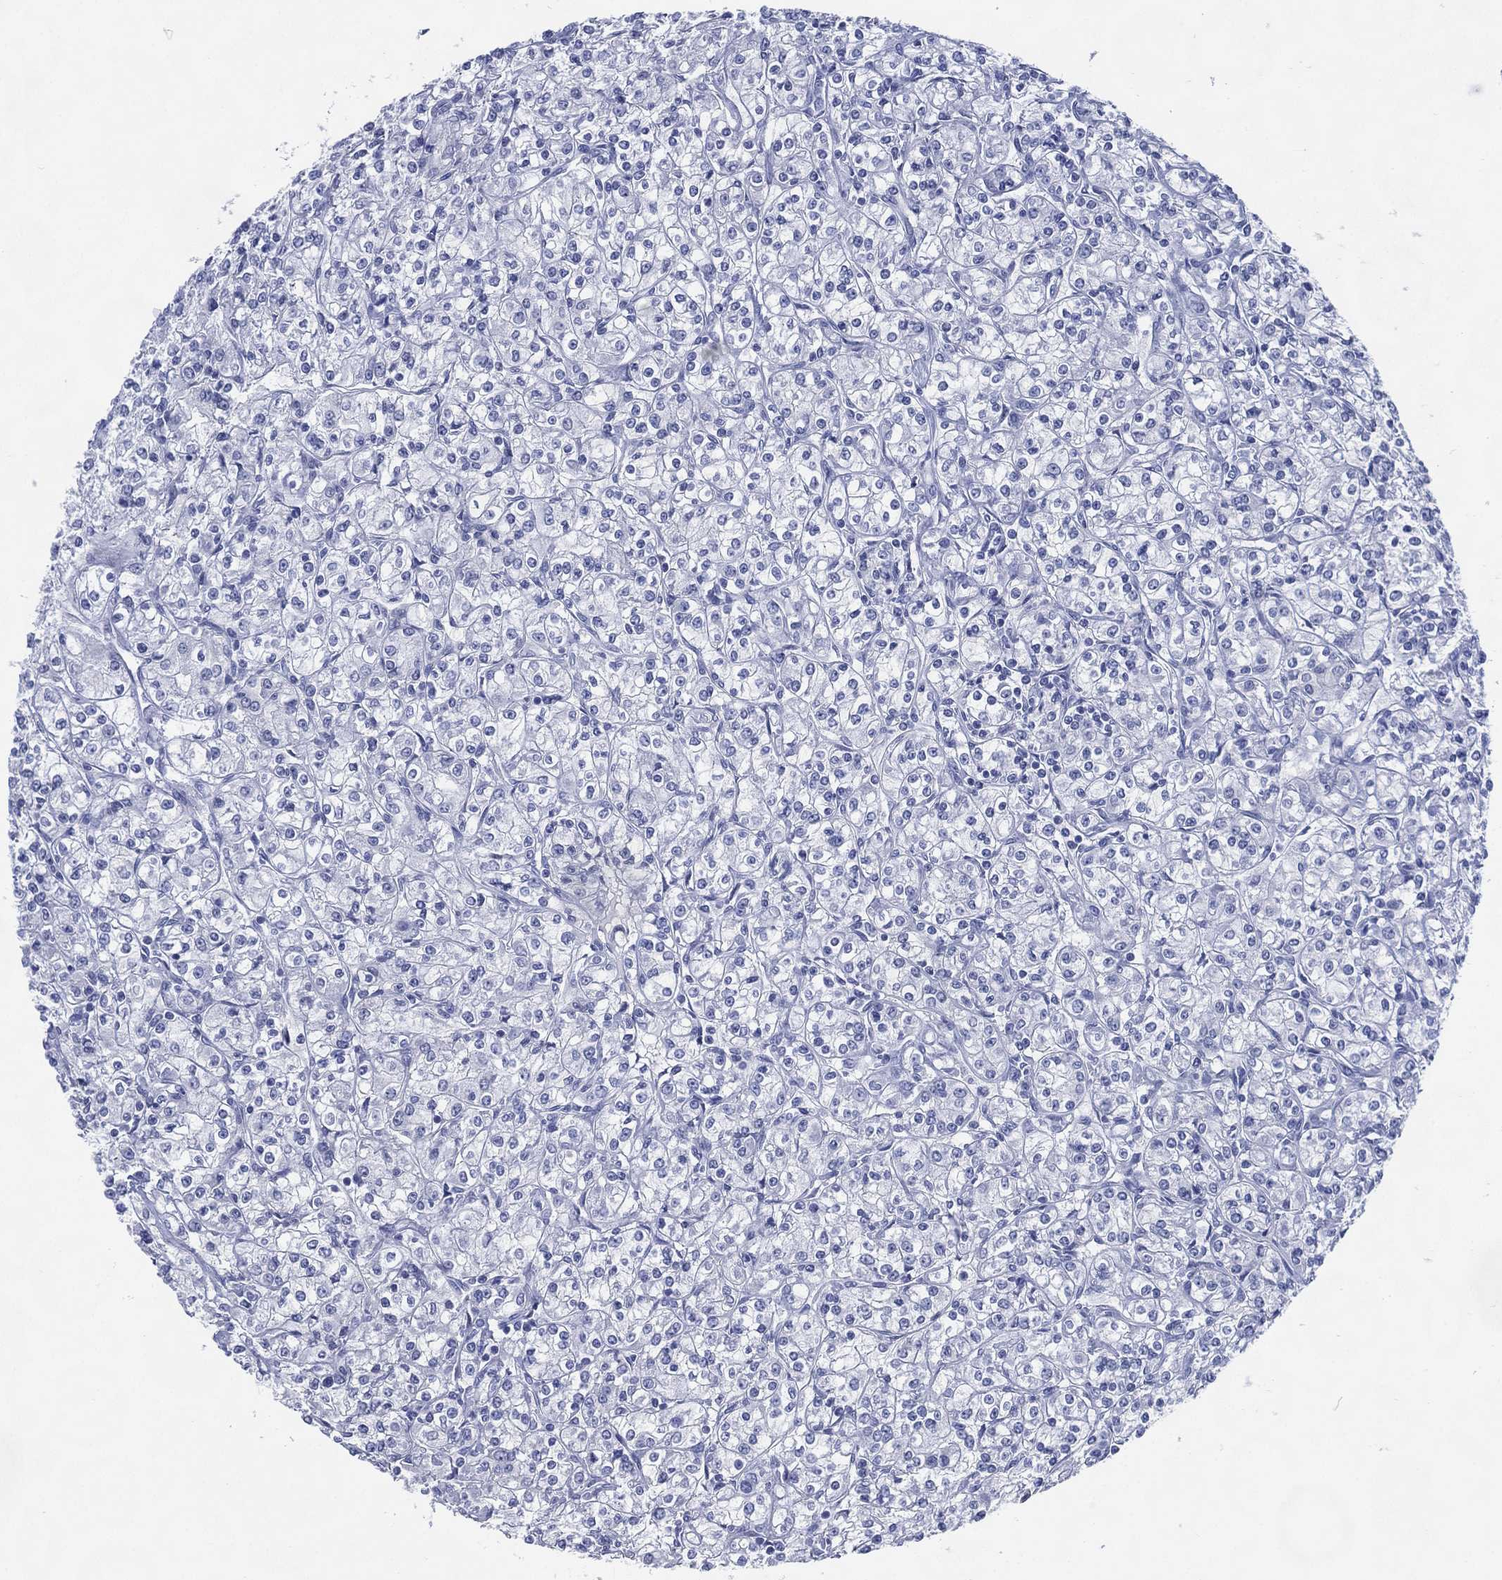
{"staining": {"intensity": "negative", "quantity": "none", "location": "none"}, "tissue": "renal cancer", "cell_type": "Tumor cells", "image_type": "cancer", "snomed": [{"axis": "morphology", "description": "Adenocarcinoma, NOS"}, {"axis": "topography", "description": "Kidney"}], "caption": "Adenocarcinoma (renal) was stained to show a protein in brown. There is no significant expression in tumor cells.", "gene": "TMEM247", "patient": {"sex": "male", "age": 77}}